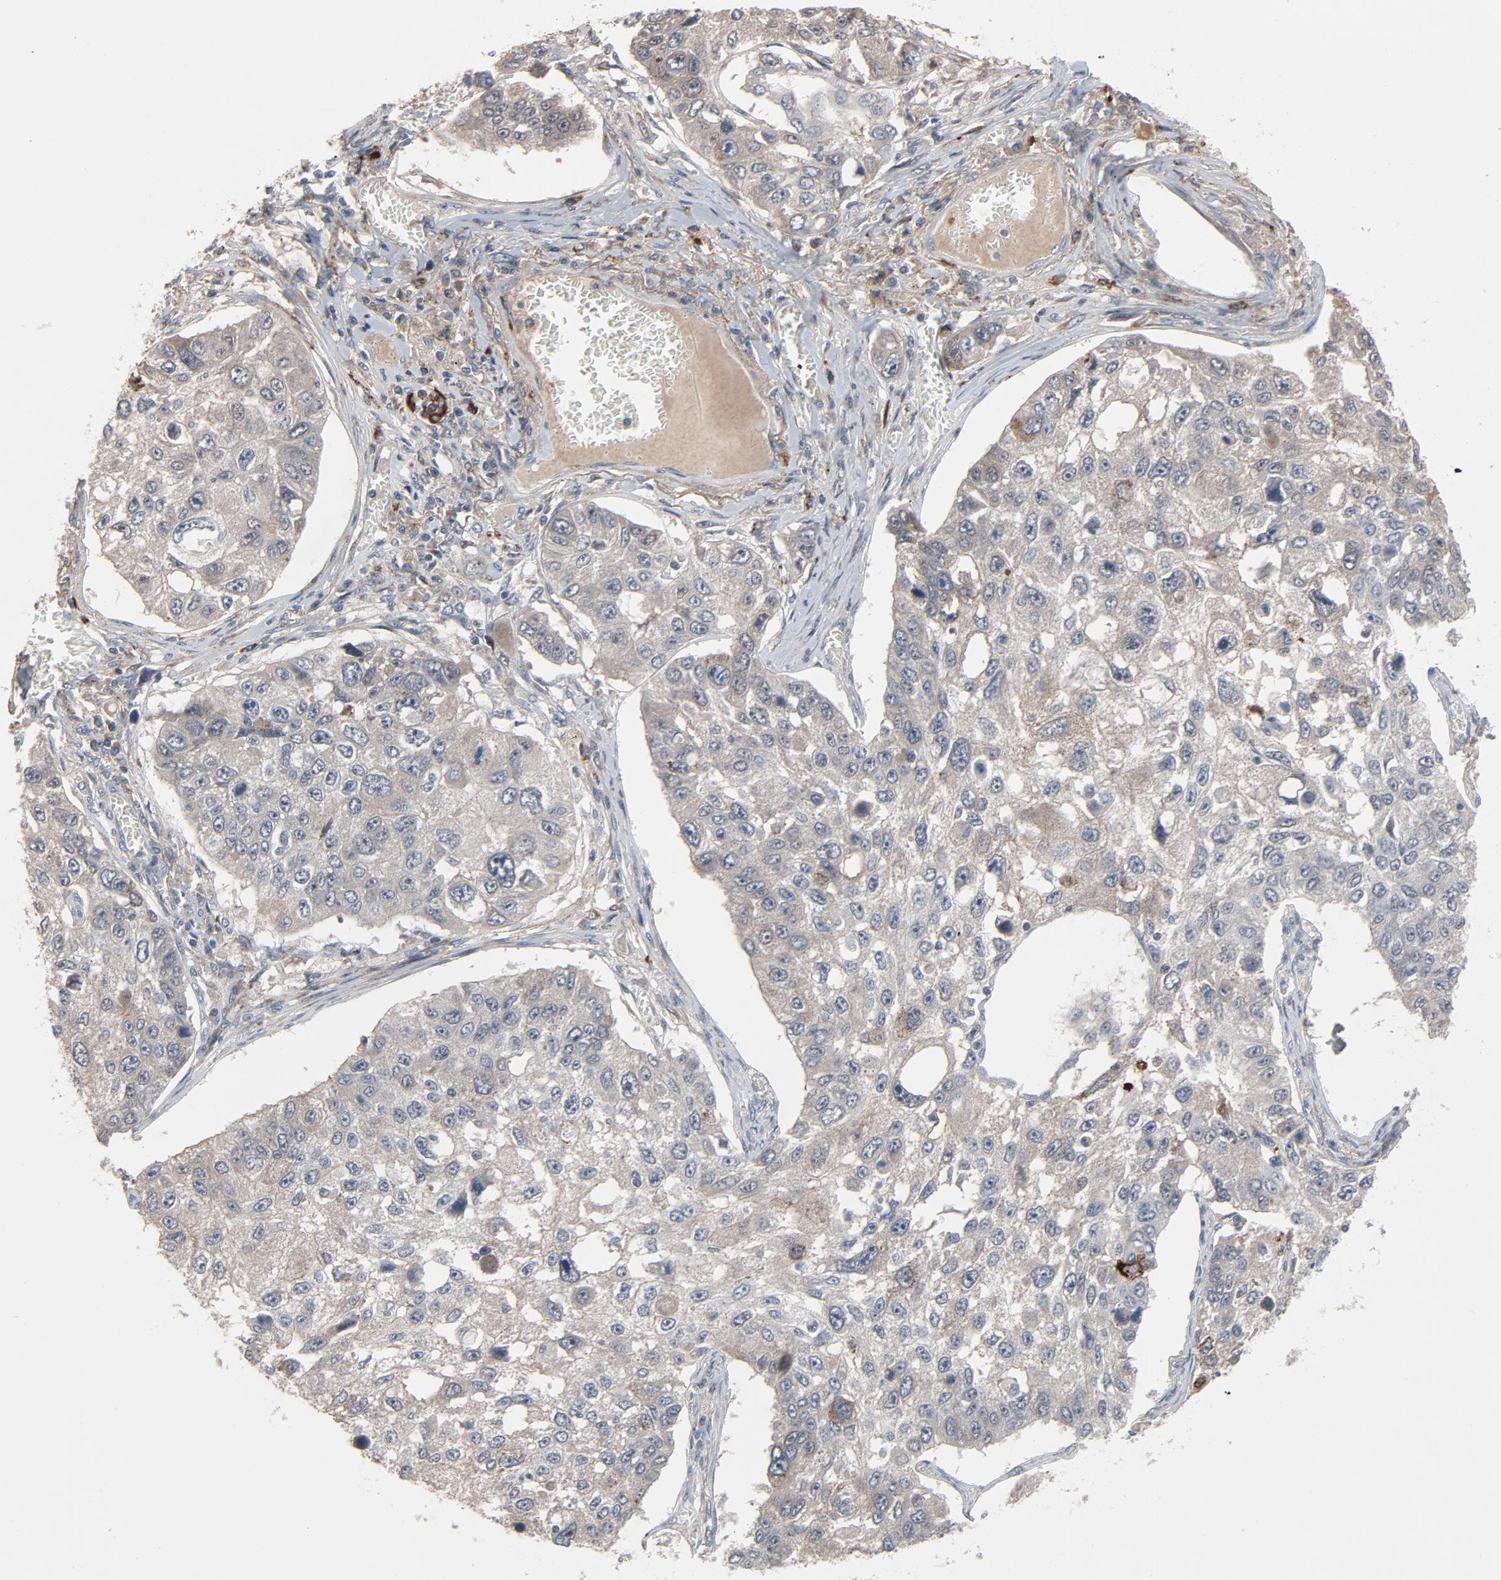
{"staining": {"intensity": "negative", "quantity": "none", "location": "none"}, "tissue": "lung cancer", "cell_type": "Tumor cells", "image_type": "cancer", "snomed": [{"axis": "morphology", "description": "Squamous cell carcinoma, NOS"}, {"axis": "topography", "description": "Lung"}], "caption": "A micrograph of human lung squamous cell carcinoma is negative for staining in tumor cells.", "gene": "PDZD4", "patient": {"sex": "male", "age": 71}}